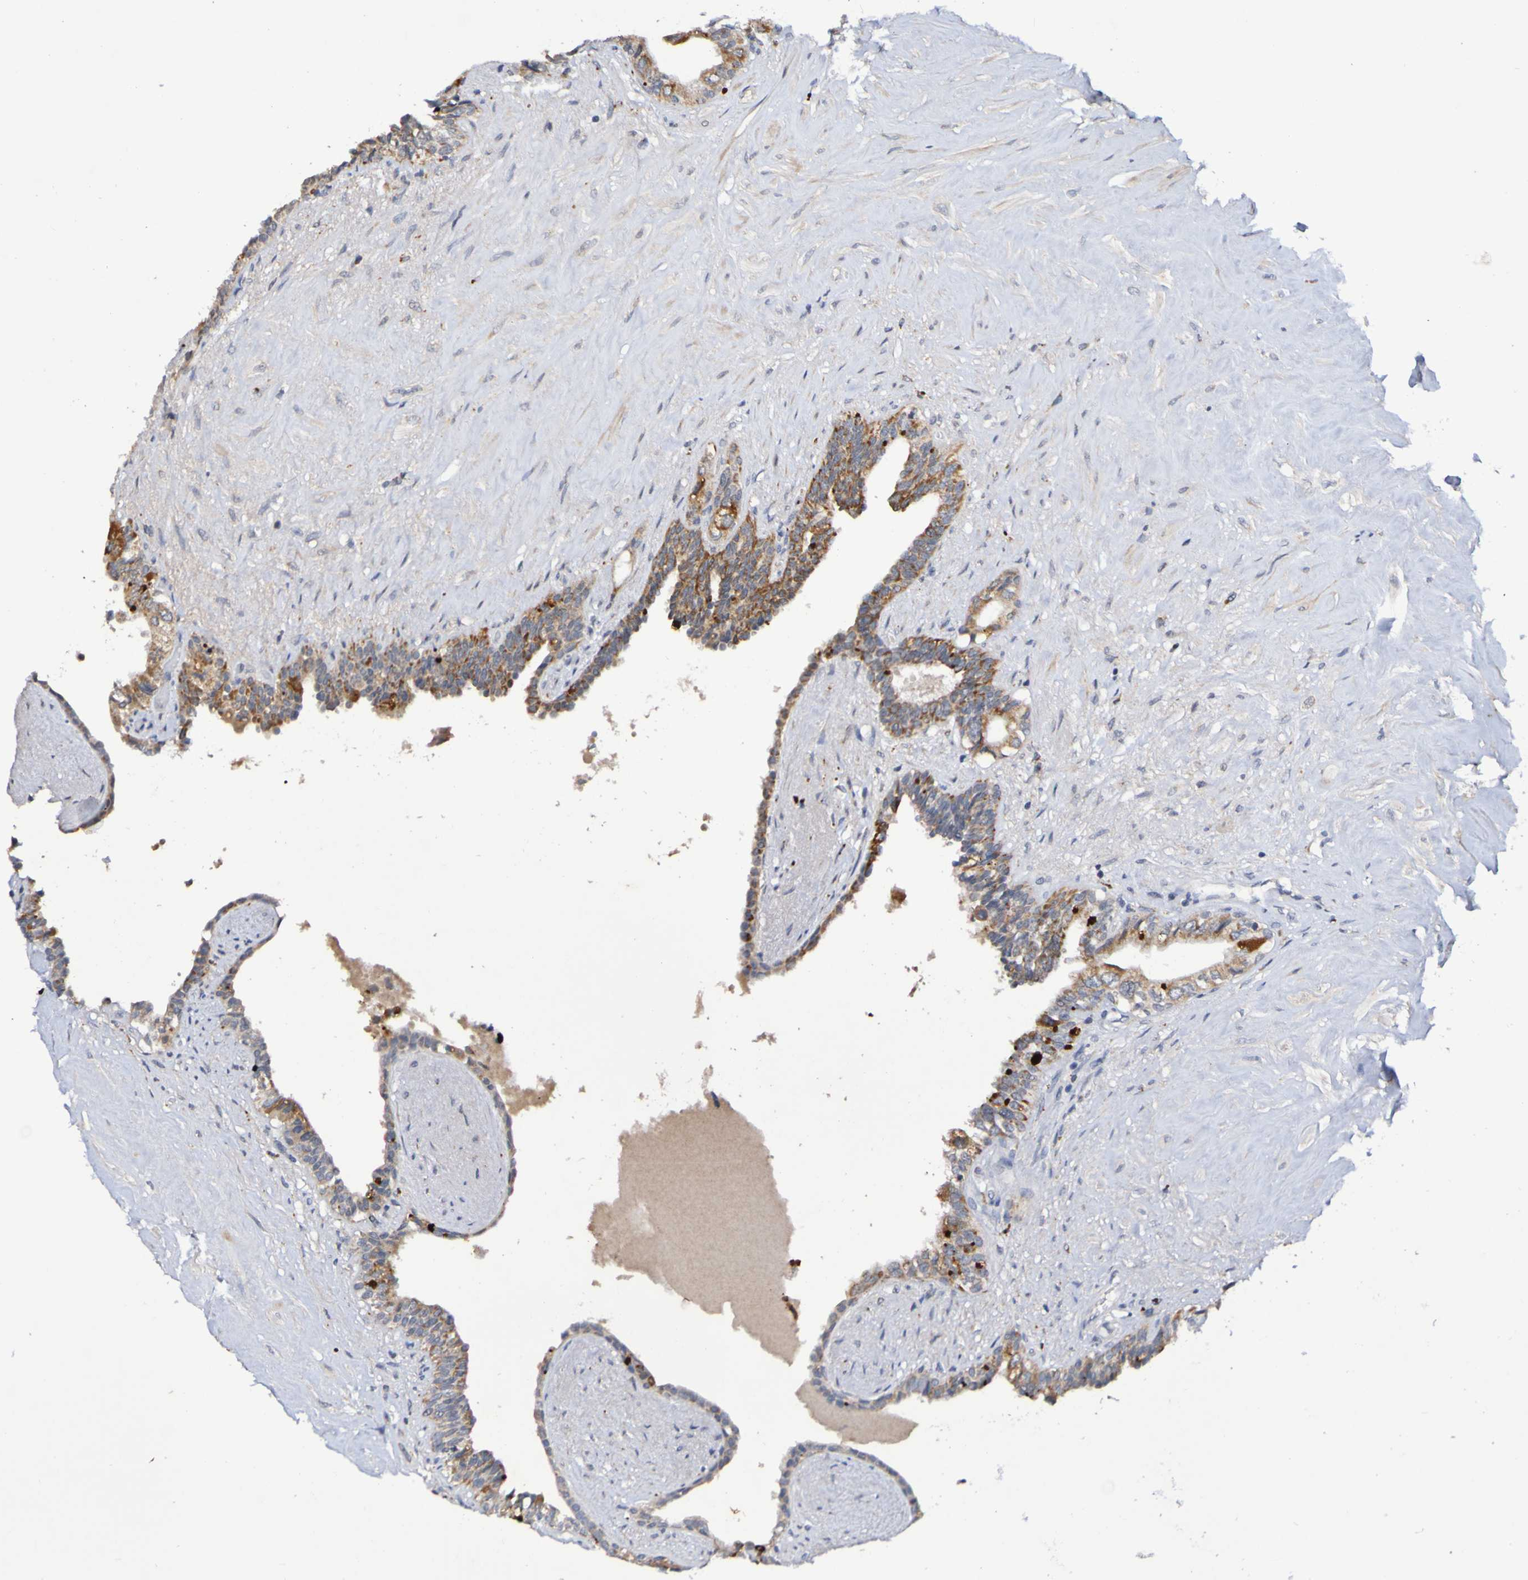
{"staining": {"intensity": "strong", "quantity": "<25%", "location": "cytoplasmic/membranous"}, "tissue": "seminal vesicle", "cell_type": "Glandular cells", "image_type": "normal", "snomed": [{"axis": "morphology", "description": "Normal tissue, NOS"}, {"axis": "topography", "description": "Seminal veicle"}], "caption": "Glandular cells reveal medium levels of strong cytoplasmic/membranous staining in approximately <25% of cells in unremarkable seminal vesicle. (brown staining indicates protein expression, while blue staining denotes nuclei).", "gene": "PTP4A2", "patient": {"sex": "male", "age": 63}}